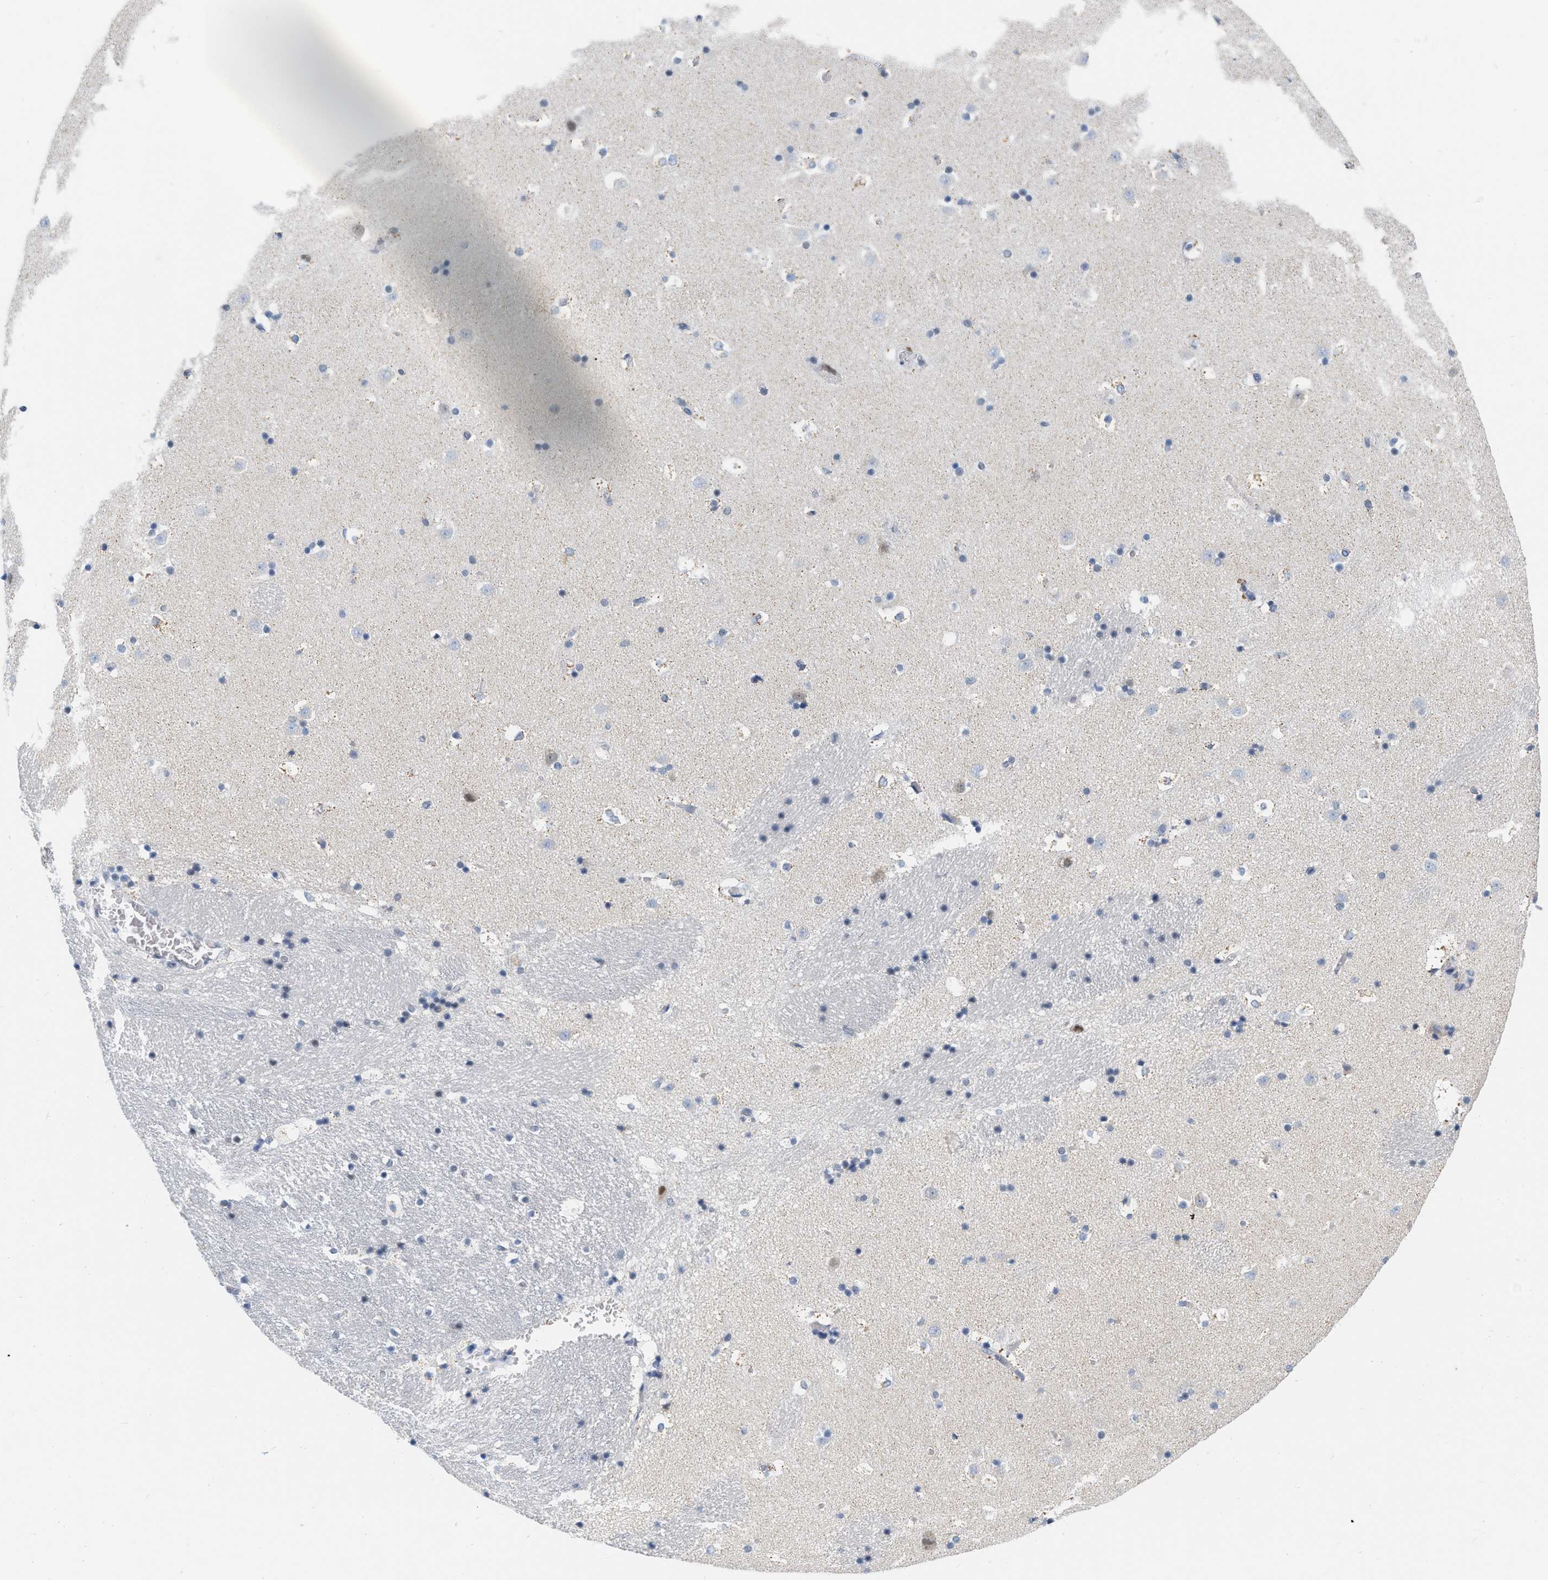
{"staining": {"intensity": "weak", "quantity": "<25%", "location": "cytoplasmic/membranous"}, "tissue": "caudate", "cell_type": "Glial cells", "image_type": "normal", "snomed": [{"axis": "morphology", "description": "Normal tissue, NOS"}, {"axis": "topography", "description": "Lateral ventricle wall"}], "caption": "Immunohistochemical staining of benign human caudate demonstrates no significant staining in glial cells. The staining was performed using DAB (3,3'-diaminobenzidine) to visualize the protein expression in brown, while the nuclei were stained in blue with hematoxylin (Magnification: 20x).", "gene": "XIRP1", "patient": {"sex": "male", "age": 45}}